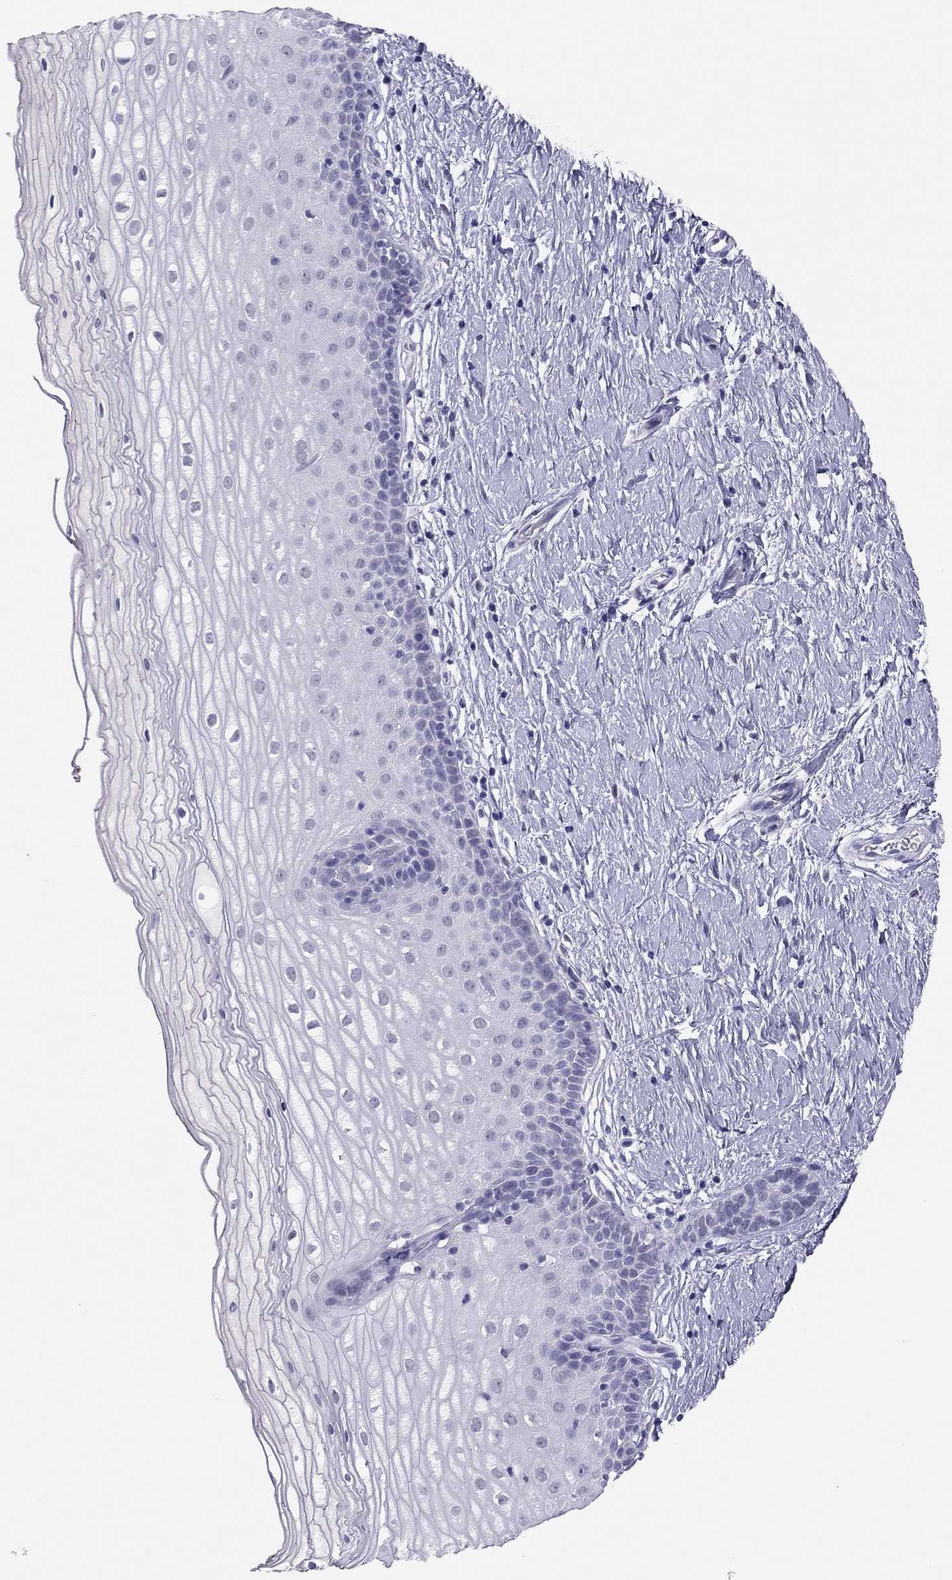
{"staining": {"intensity": "negative", "quantity": "none", "location": "none"}, "tissue": "cervix", "cell_type": "Squamous epithelial cells", "image_type": "normal", "snomed": [{"axis": "morphology", "description": "Normal tissue, NOS"}, {"axis": "topography", "description": "Cervix"}], "caption": "The image demonstrates no significant expression in squamous epithelial cells of cervix.", "gene": "PHOX2A", "patient": {"sex": "female", "age": 37}}